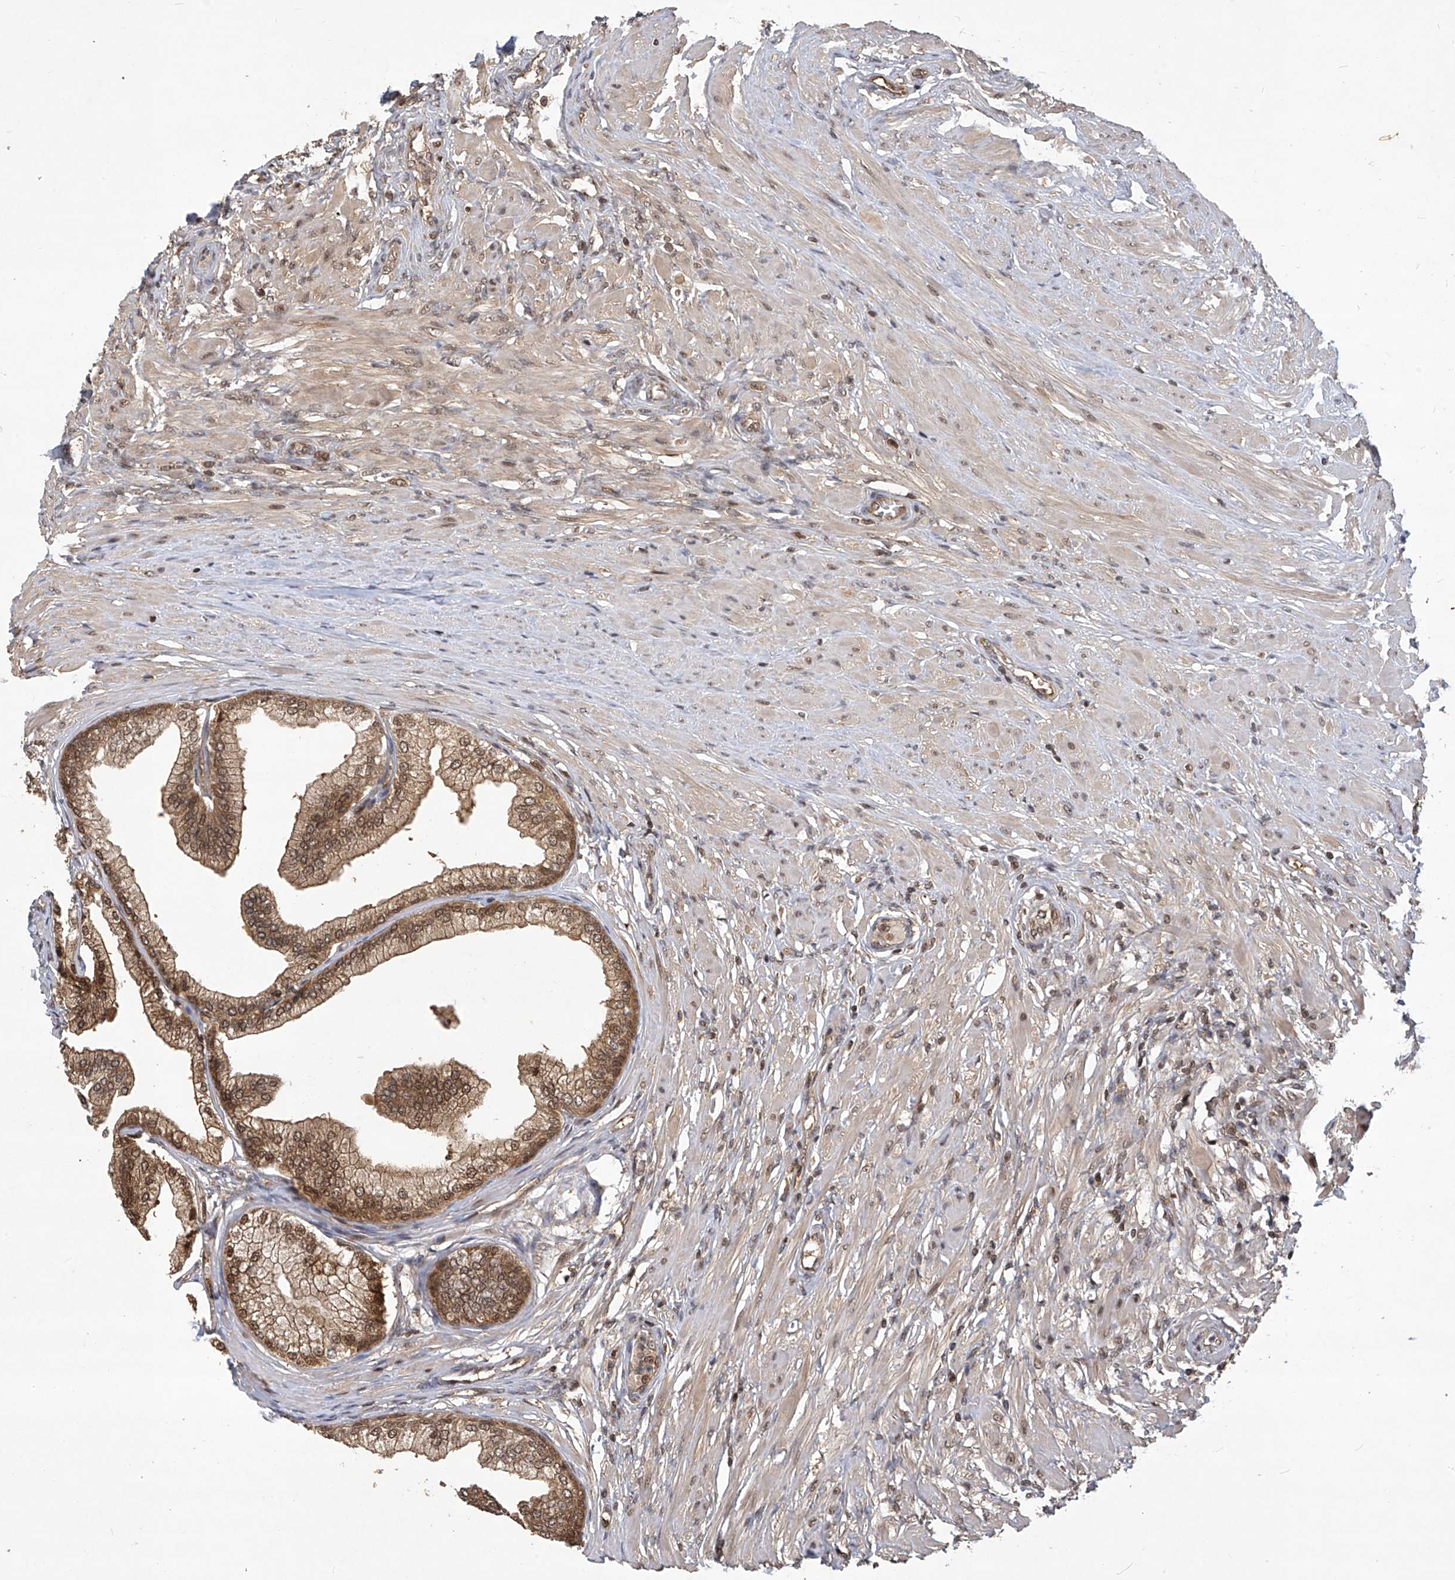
{"staining": {"intensity": "moderate", "quantity": ">75%", "location": "cytoplasmic/membranous,nuclear"}, "tissue": "prostate", "cell_type": "Glandular cells", "image_type": "normal", "snomed": [{"axis": "morphology", "description": "Normal tissue, NOS"}, {"axis": "morphology", "description": "Urothelial carcinoma, Low grade"}, {"axis": "topography", "description": "Urinary bladder"}, {"axis": "topography", "description": "Prostate"}], "caption": "This image exhibits immunohistochemistry (IHC) staining of benign human prostate, with medium moderate cytoplasmic/membranous,nuclear staining in approximately >75% of glandular cells.", "gene": "PSMB1", "patient": {"sex": "male", "age": 60}}